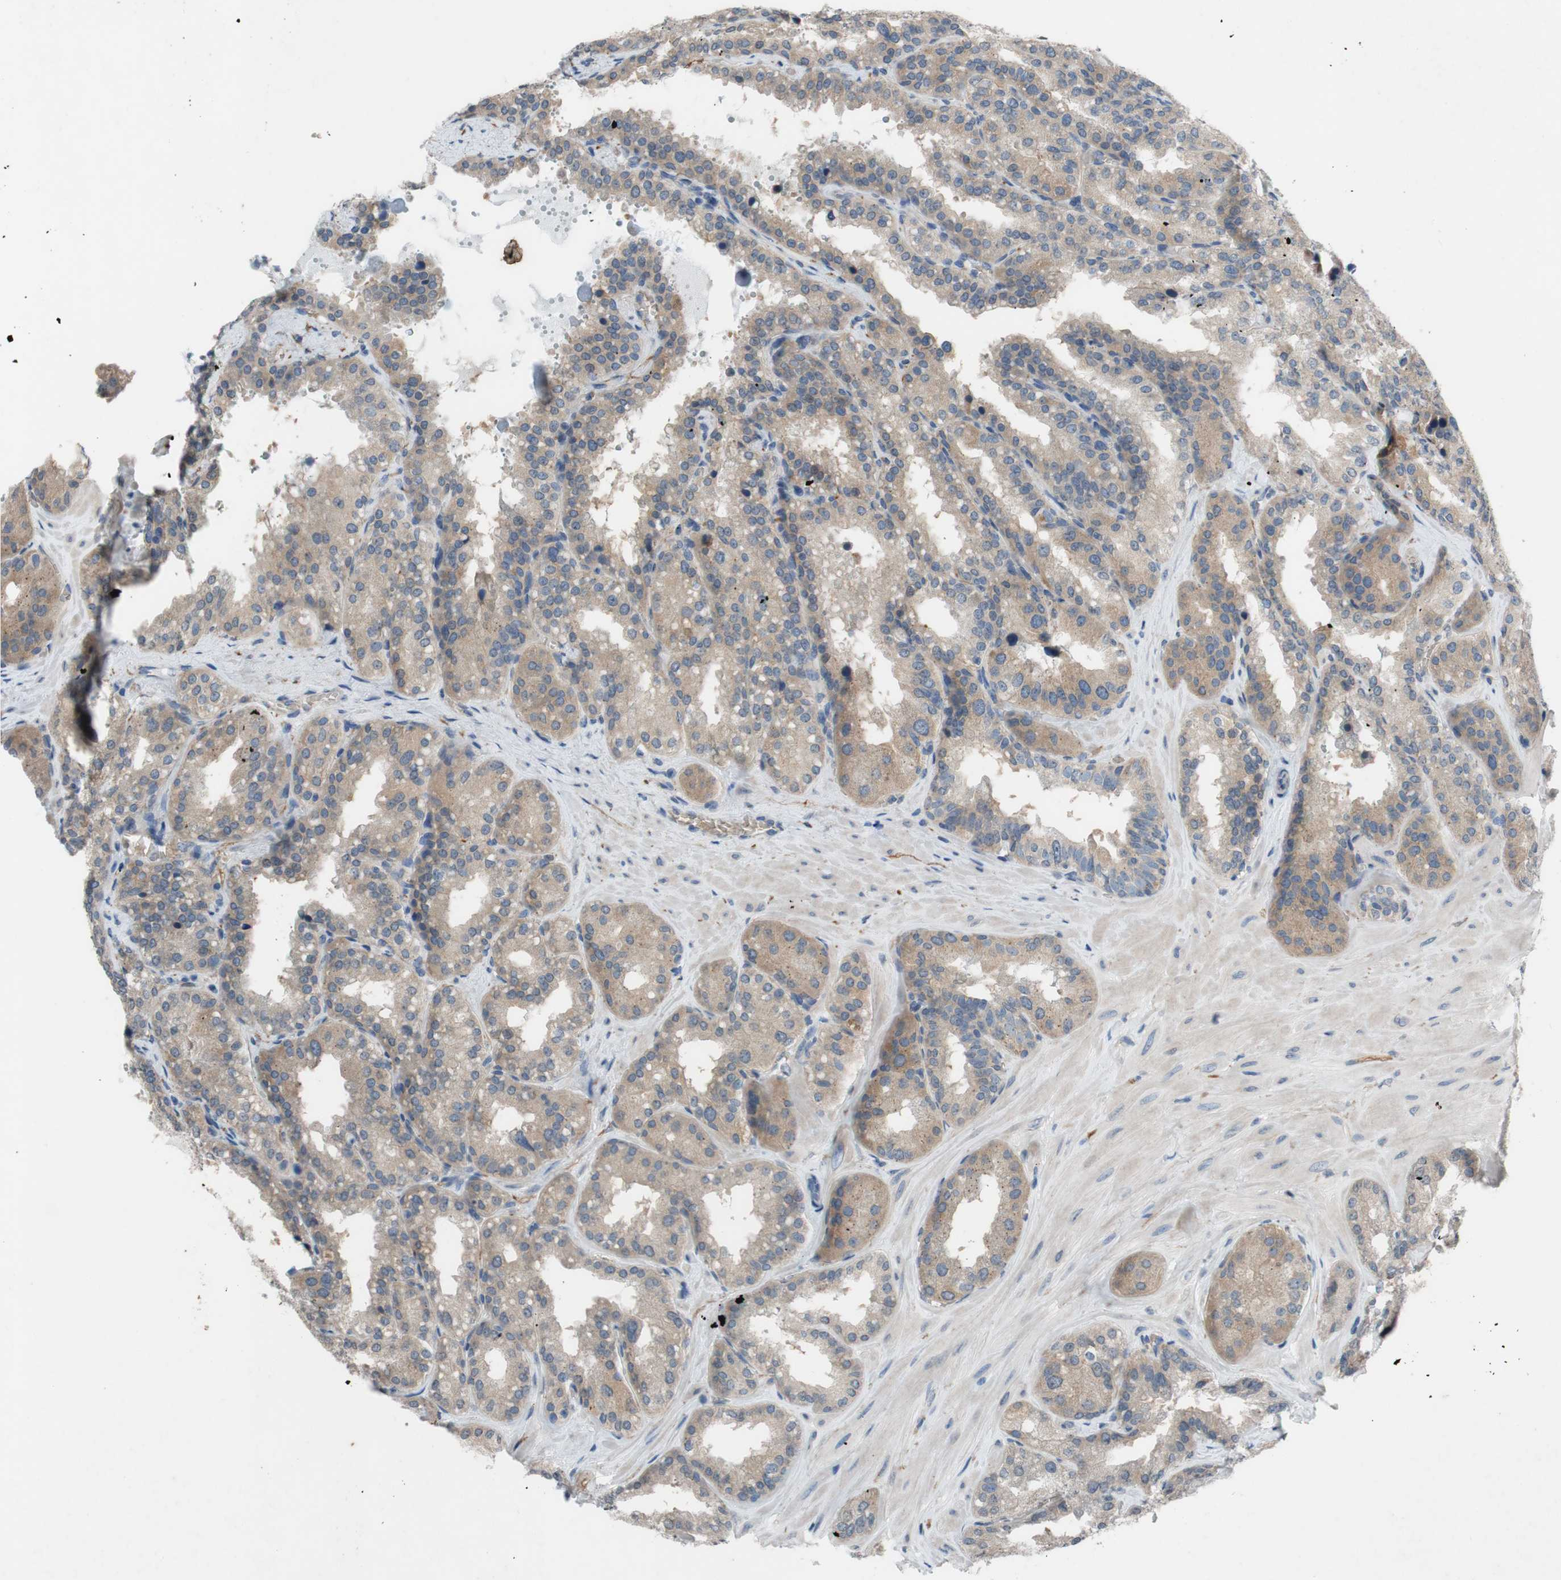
{"staining": {"intensity": "weak", "quantity": ">75%", "location": "cytoplasmic/membranous"}, "tissue": "seminal vesicle", "cell_type": "Glandular cells", "image_type": "normal", "snomed": [{"axis": "morphology", "description": "Normal tissue, NOS"}, {"axis": "topography", "description": "Prostate"}, {"axis": "topography", "description": "Seminal veicle"}], "caption": "Glandular cells exhibit low levels of weak cytoplasmic/membranous expression in approximately >75% of cells in benign seminal vesicle. The staining is performed using DAB brown chromogen to label protein expression. The nuclei are counter-stained blue using hematoxylin.", "gene": "ADD2", "patient": {"sex": "male", "age": 51}}